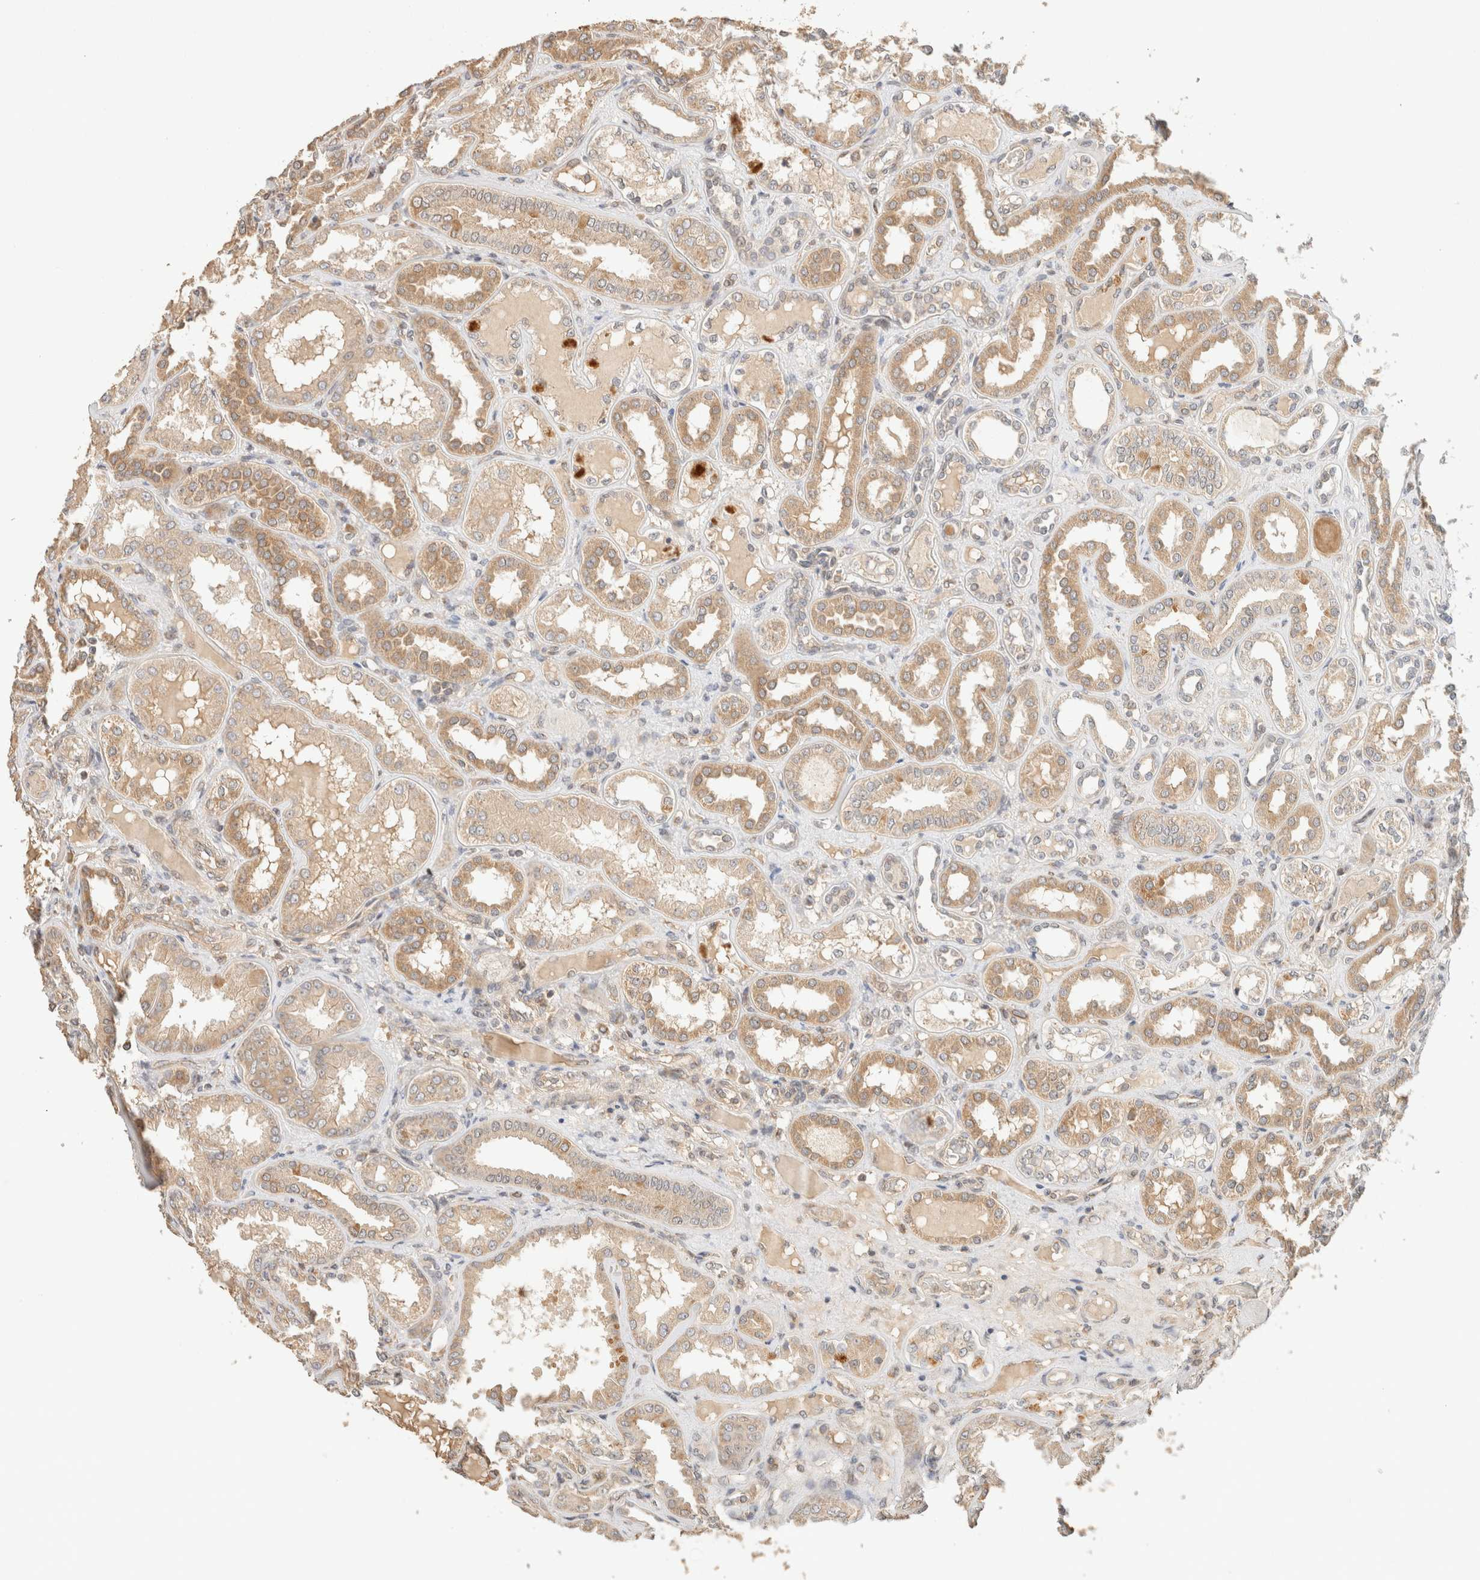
{"staining": {"intensity": "weak", "quantity": "<25%", "location": "cytoplasmic/membranous"}, "tissue": "kidney", "cell_type": "Cells in glomeruli", "image_type": "normal", "snomed": [{"axis": "morphology", "description": "Normal tissue, NOS"}, {"axis": "topography", "description": "Kidney"}], "caption": "IHC micrograph of unremarkable kidney: kidney stained with DAB (3,3'-diaminobenzidine) displays no significant protein expression in cells in glomeruli.", "gene": "TACC1", "patient": {"sex": "female", "age": 56}}